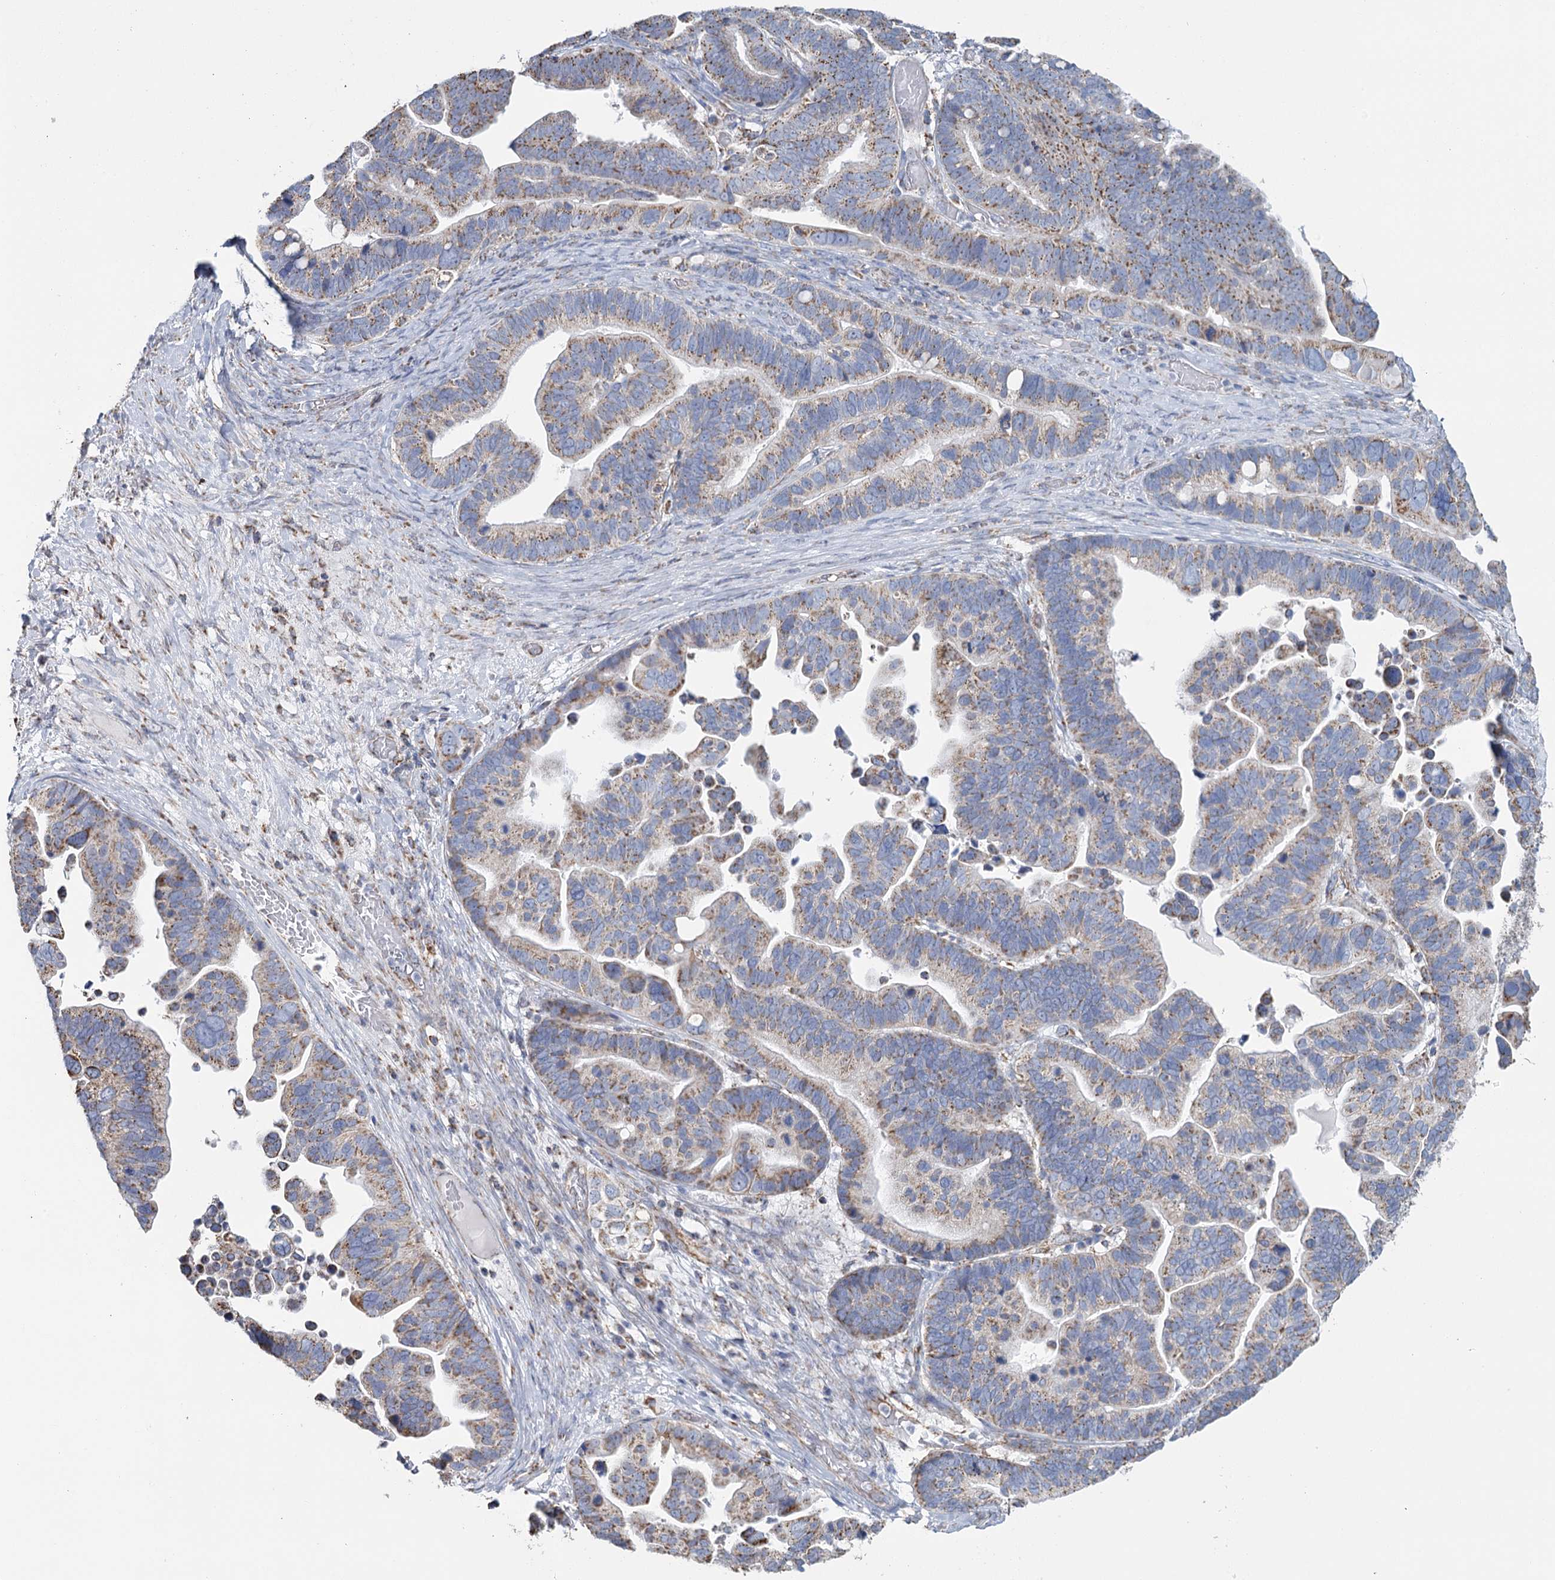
{"staining": {"intensity": "moderate", "quantity": "25%-75%", "location": "cytoplasmic/membranous"}, "tissue": "ovarian cancer", "cell_type": "Tumor cells", "image_type": "cancer", "snomed": [{"axis": "morphology", "description": "Cystadenocarcinoma, serous, NOS"}, {"axis": "topography", "description": "Ovary"}], "caption": "Immunohistochemistry of ovarian cancer (serous cystadenocarcinoma) displays medium levels of moderate cytoplasmic/membranous positivity in about 25%-75% of tumor cells.", "gene": "MRPL44", "patient": {"sex": "female", "age": 56}}